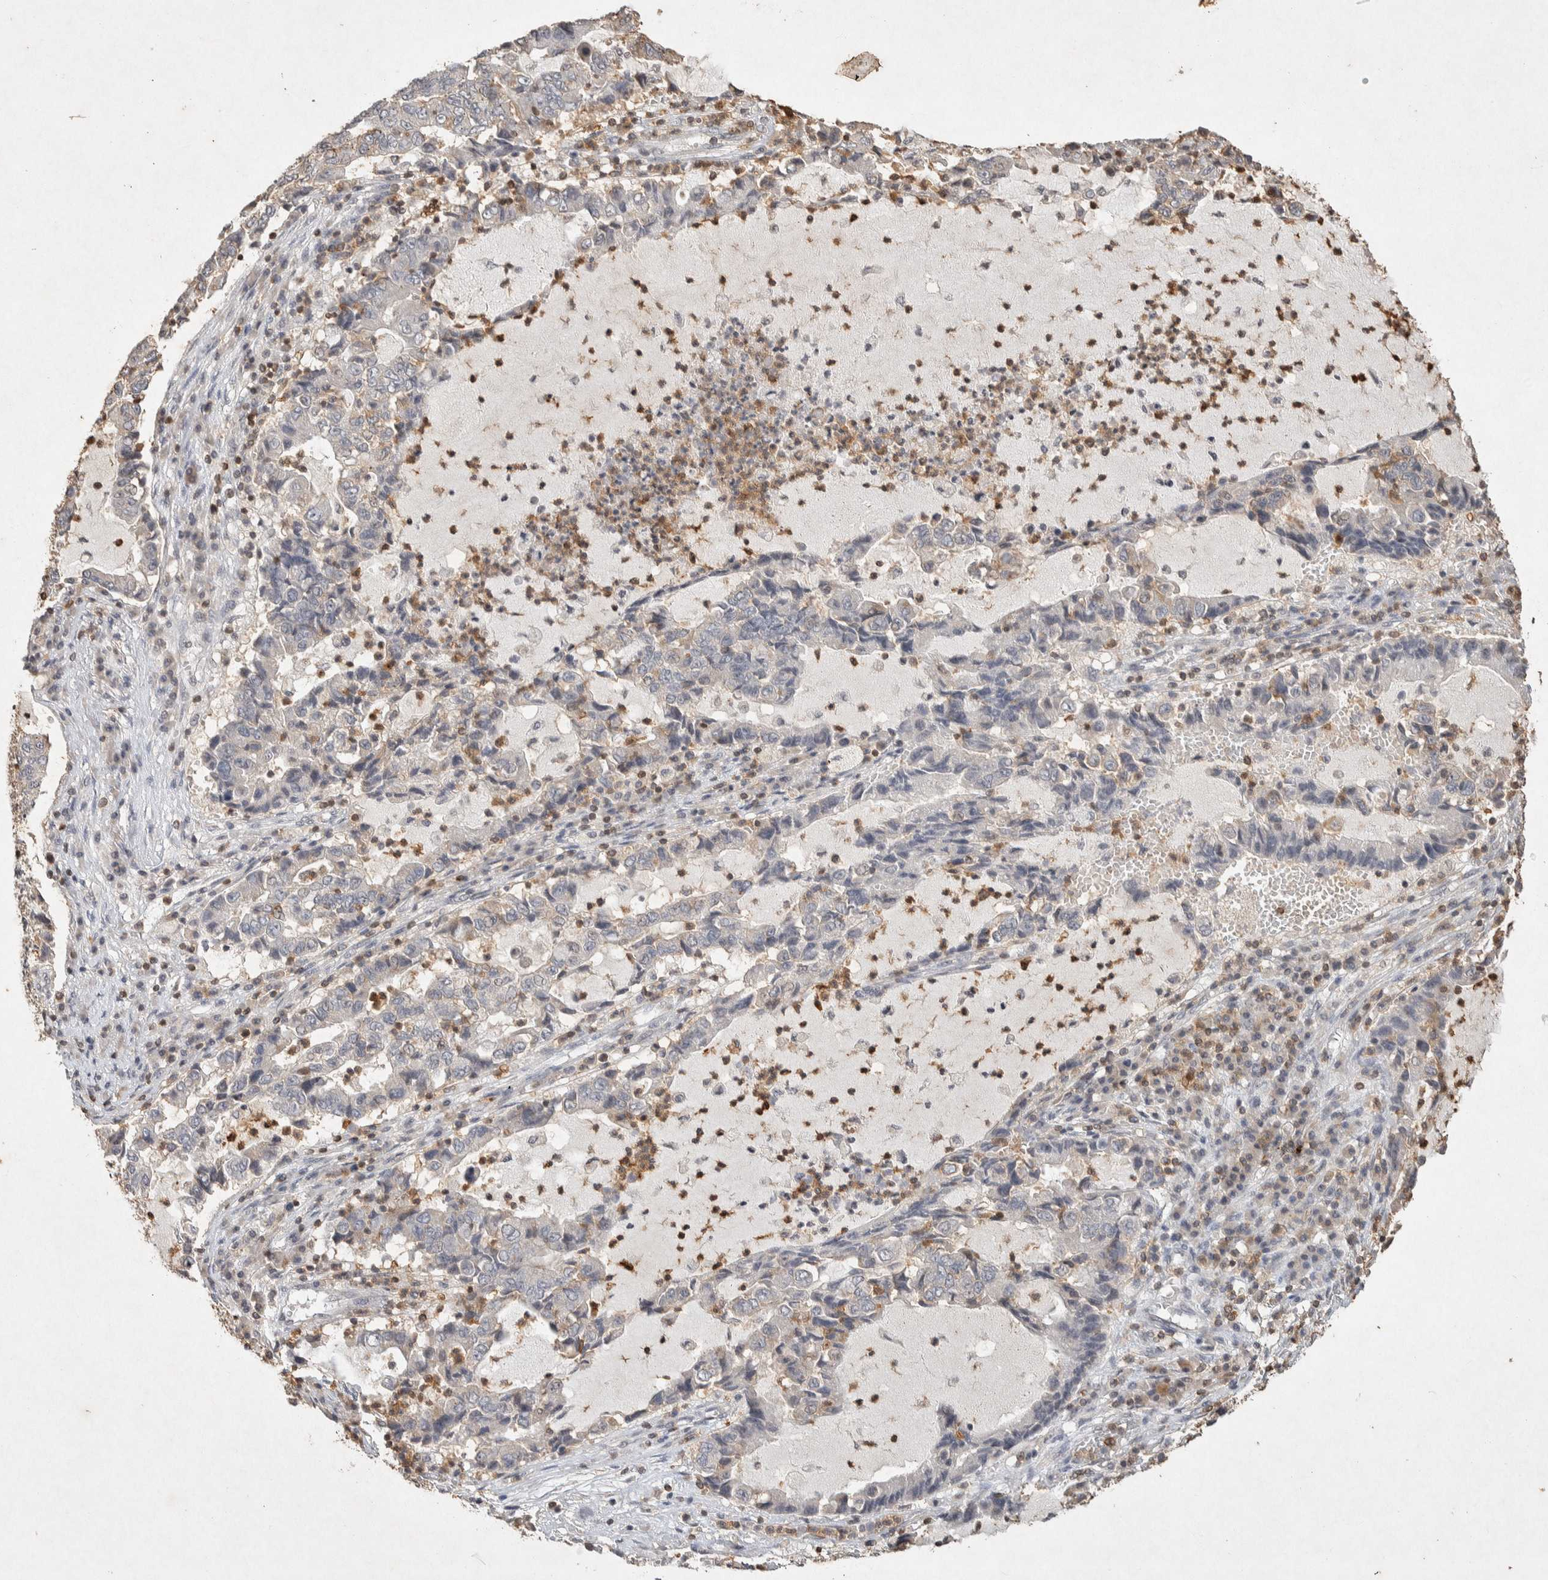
{"staining": {"intensity": "negative", "quantity": "none", "location": "none"}, "tissue": "lung cancer", "cell_type": "Tumor cells", "image_type": "cancer", "snomed": [{"axis": "morphology", "description": "Adenocarcinoma, NOS"}, {"axis": "topography", "description": "Lung"}], "caption": "There is no significant positivity in tumor cells of lung cancer (adenocarcinoma).", "gene": "RAC2", "patient": {"sex": "female", "age": 51}}